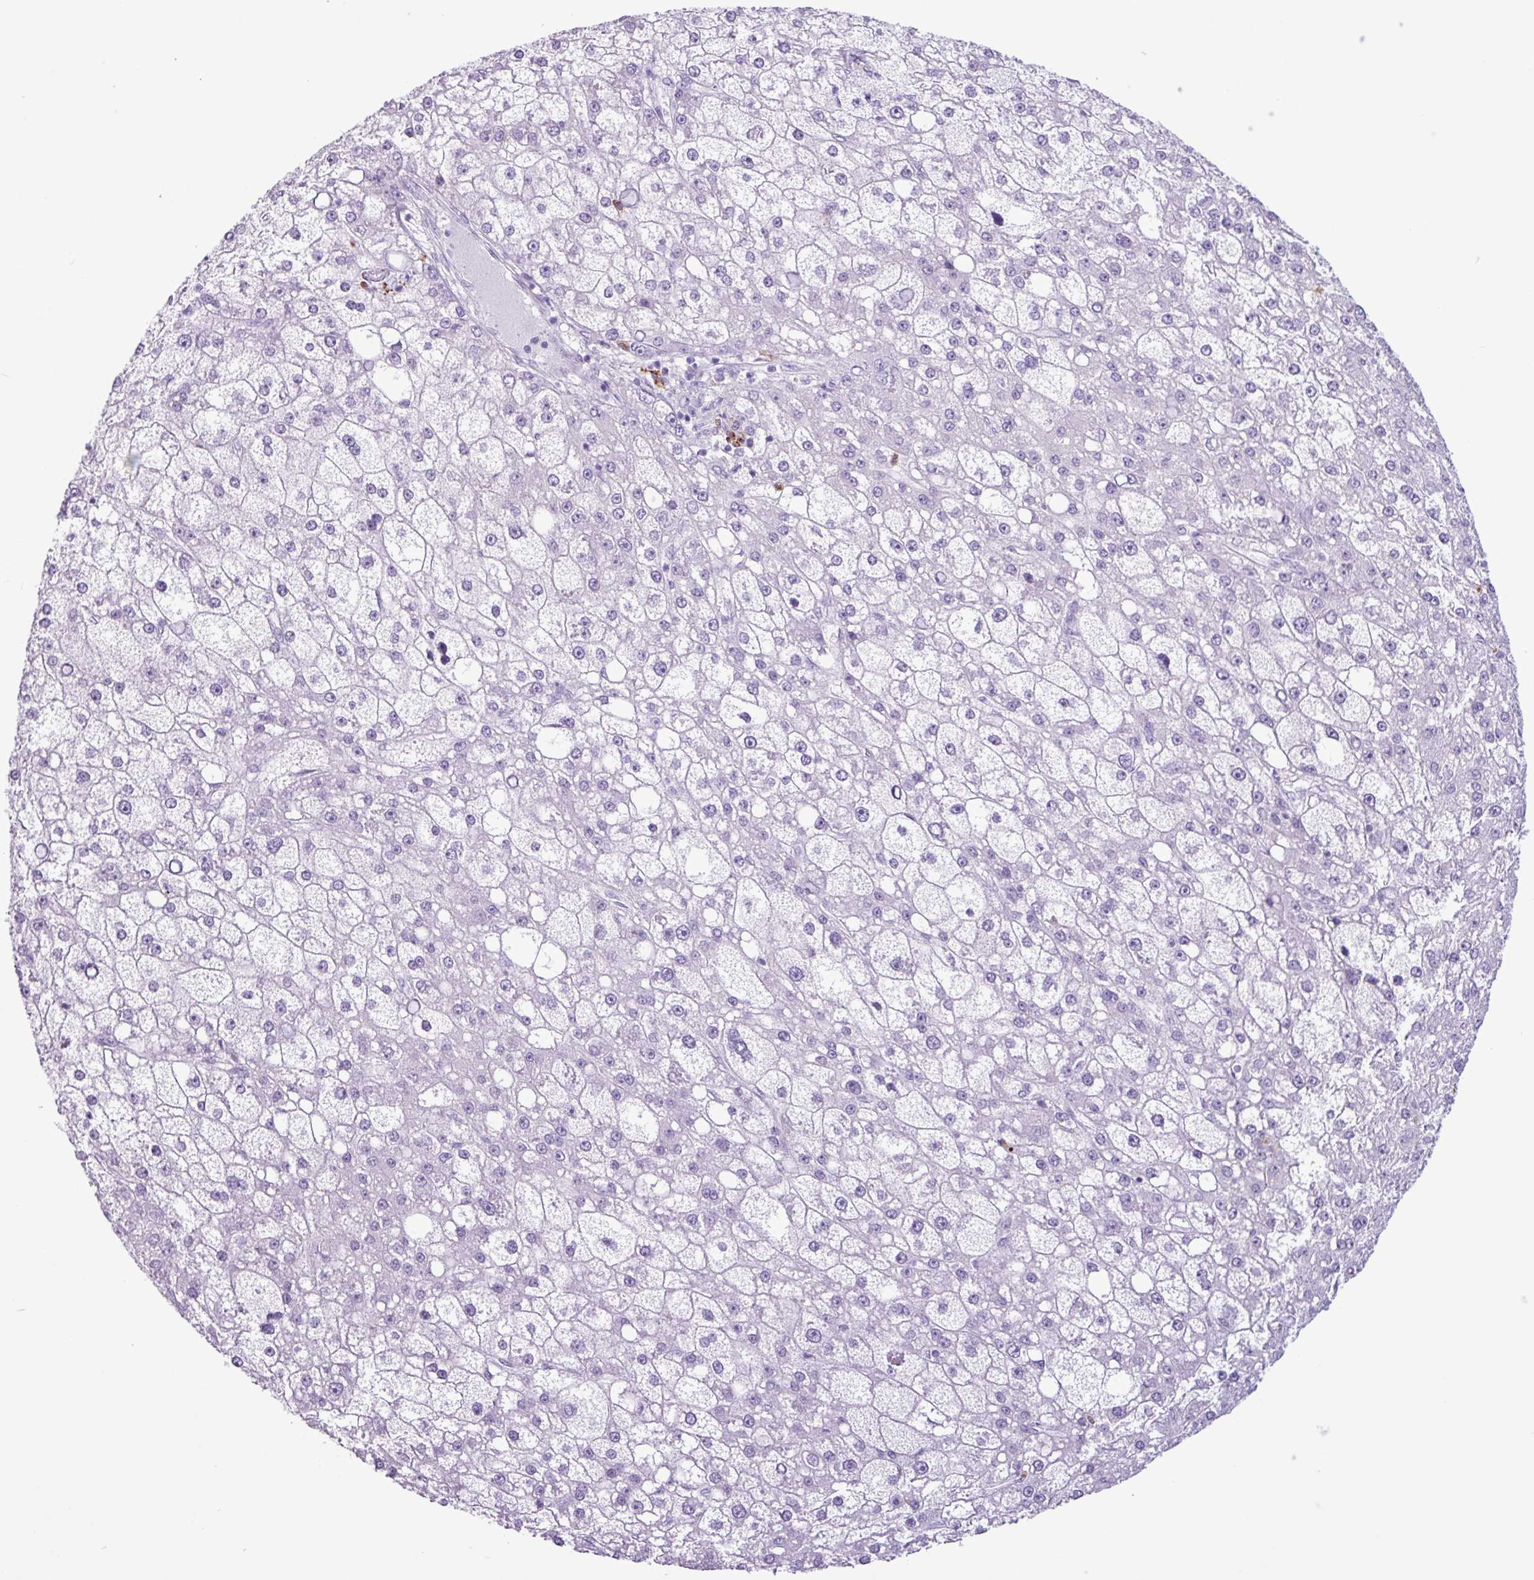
{"staining": {"intensity": "negative", "quantity": "none", "location": "none"}, "tissue": "liver cancer", "cell_type": "Tumor cells", "image_type": "cancer", "snomed": [{"axis": "morphology", "description": "Carcinoma, Hepatocellular, NOS"}, {"axis": "topography", "description": "Liver"}], "caption": "An image of liver hepatocellular carcinoma stained for a protein exhibits no brown staining in tumor cells. The staining is performed using DAB brown chromogen with nuclei counter-stained in using hematoxylin.", "gene": "TMEM178A", "patient": {"sex": "male", "age": 67}}